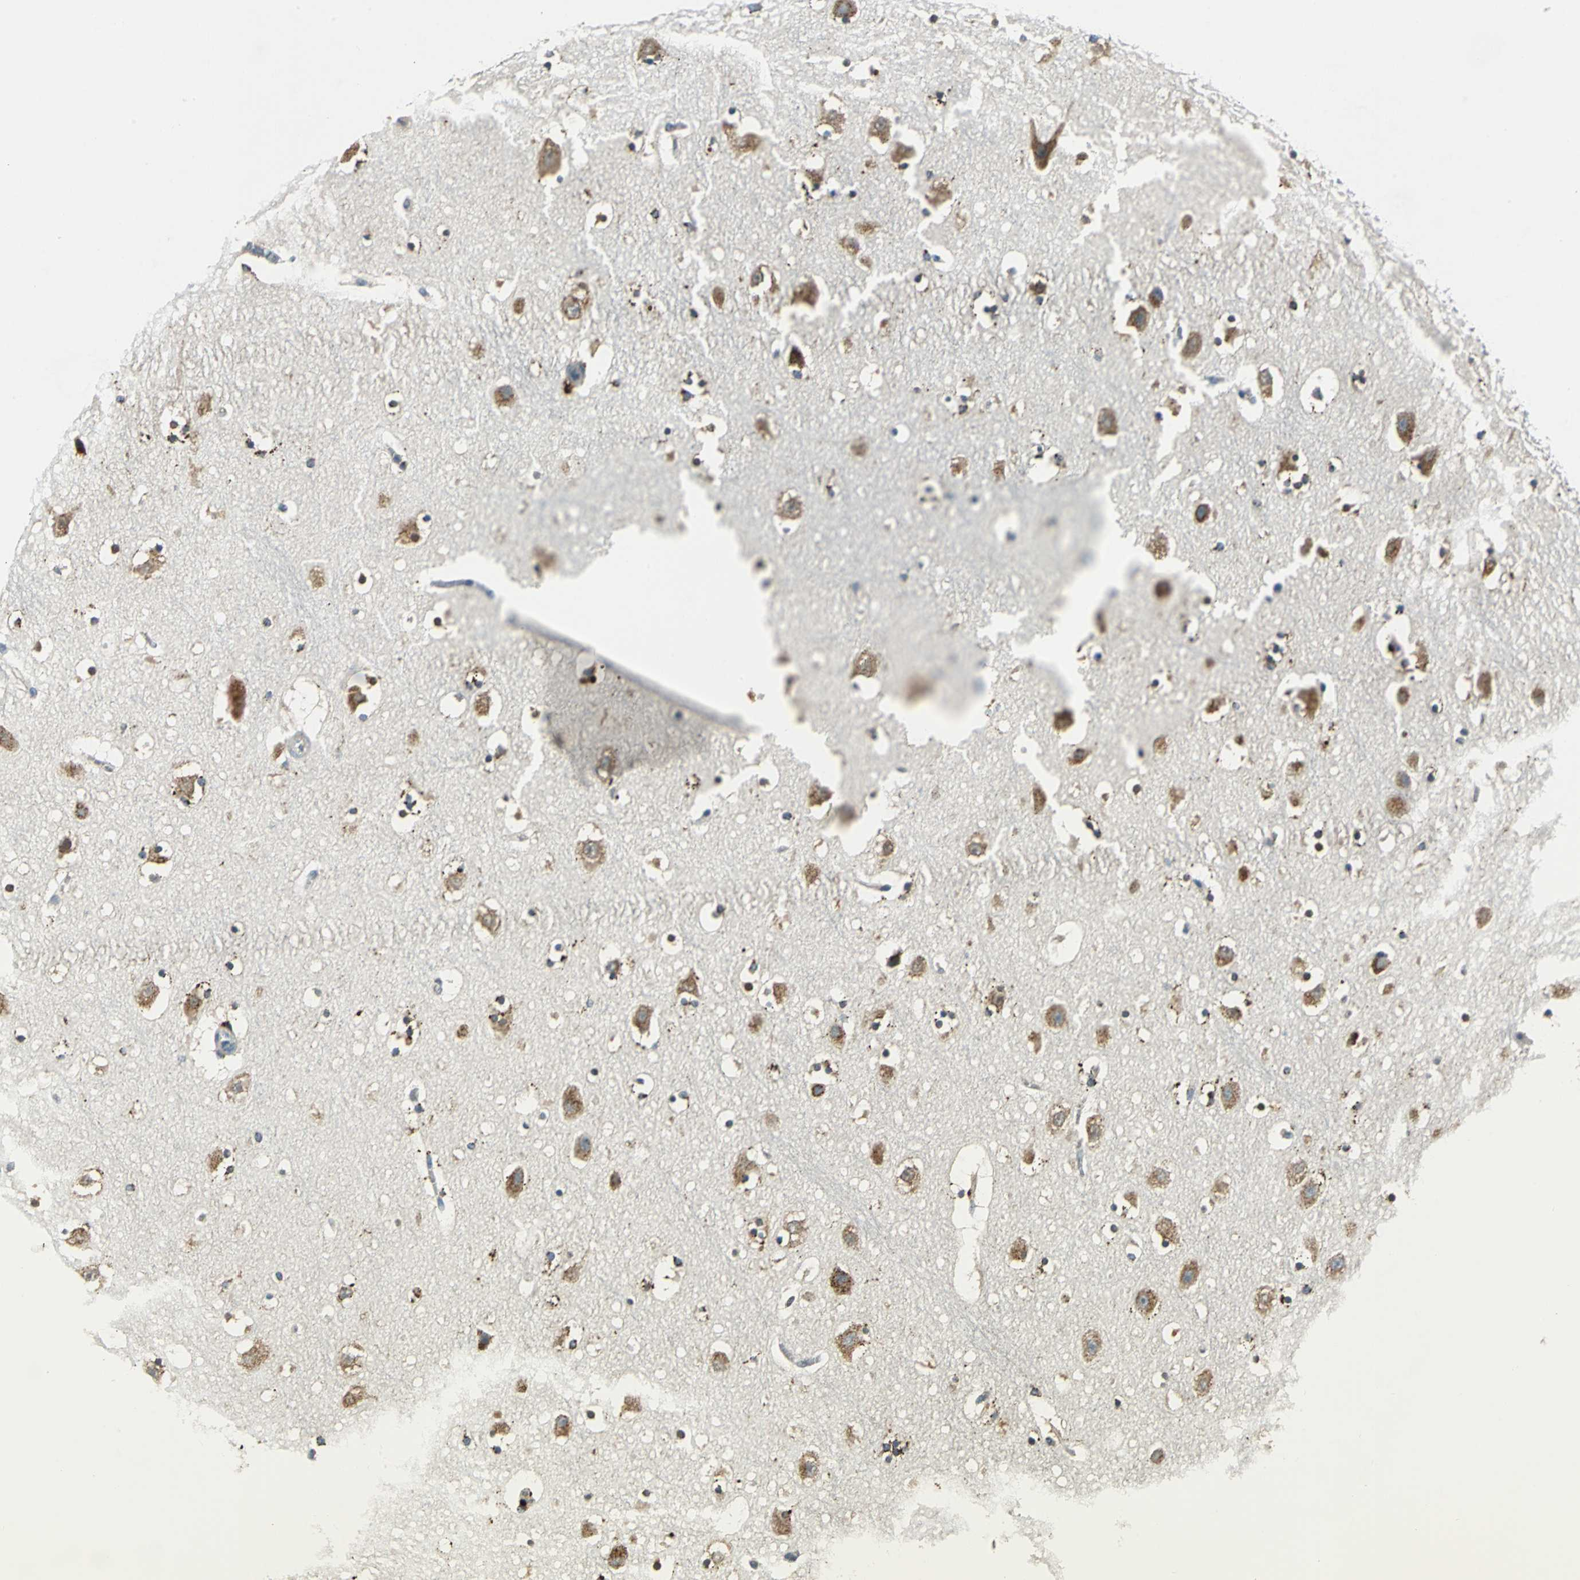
{"staining": {"intensity": "moderate", "quantity": "<25%", "location": "cytoplasmic/membranous"}, "tissue": "hippocampus", "cell_type": "Glial cells", "image_type": "normal", "snomed": [{"axis": "morphology", "description": "Normal tissue, NOS"}, {"axis": "topography", "description": "Hippocampus"}], "caption": "Brown immunohistochemical staining in unremarkable human hippocampus displays moderate cytoplasmic/membranous expression in about <25% of glial cells. (brown staining indicates protein expression, while blue staining denotes nuclei).", "gene": "NIT1", "patient": {"sex": "male", "age": 45}}